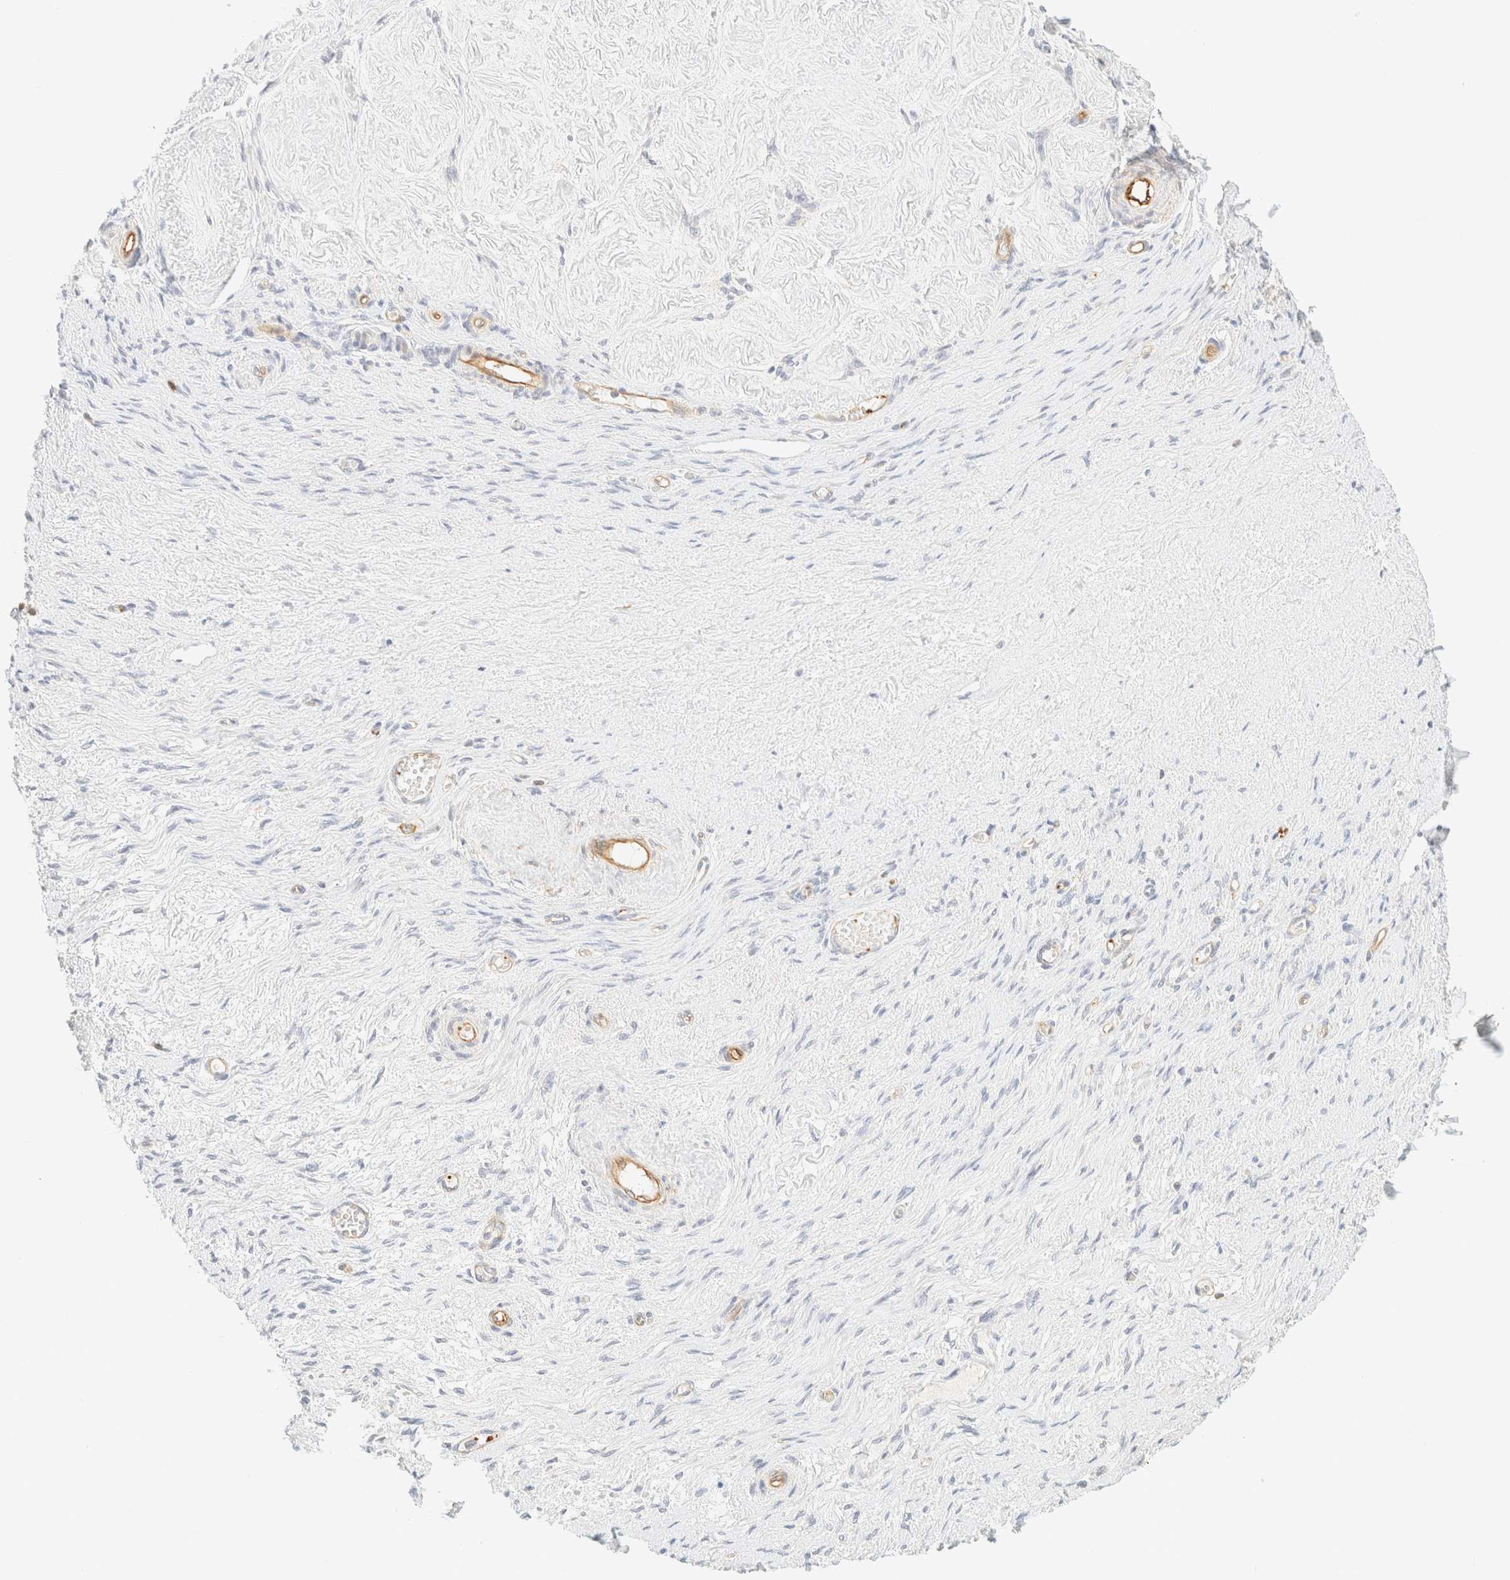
{"staining": {"intensity": "negative", "quantity": "none", "location": "none"}, "tissue": "adipose tissue", "cell_type": "Adipocytes", "image_type": "normal", "snomed": [{"axis": "morphology", "description": "Normal tissue, NOS"}, {"axis": "topography", "description": "Vascular tissue"}, {"axis": "topography", "description": "Fallopian tube"}, {"axis": "topography", "description": "Ovary"}], "caption": "Immunohistochemistry image of normal adipose tissue: human adipose tissue stained with DAB (3,3'-diaminobenzidine) displays no significant protein positivity in adipocytes.", "gene": "OTOP2", "patient": {"sex": "female", "age": 67}}